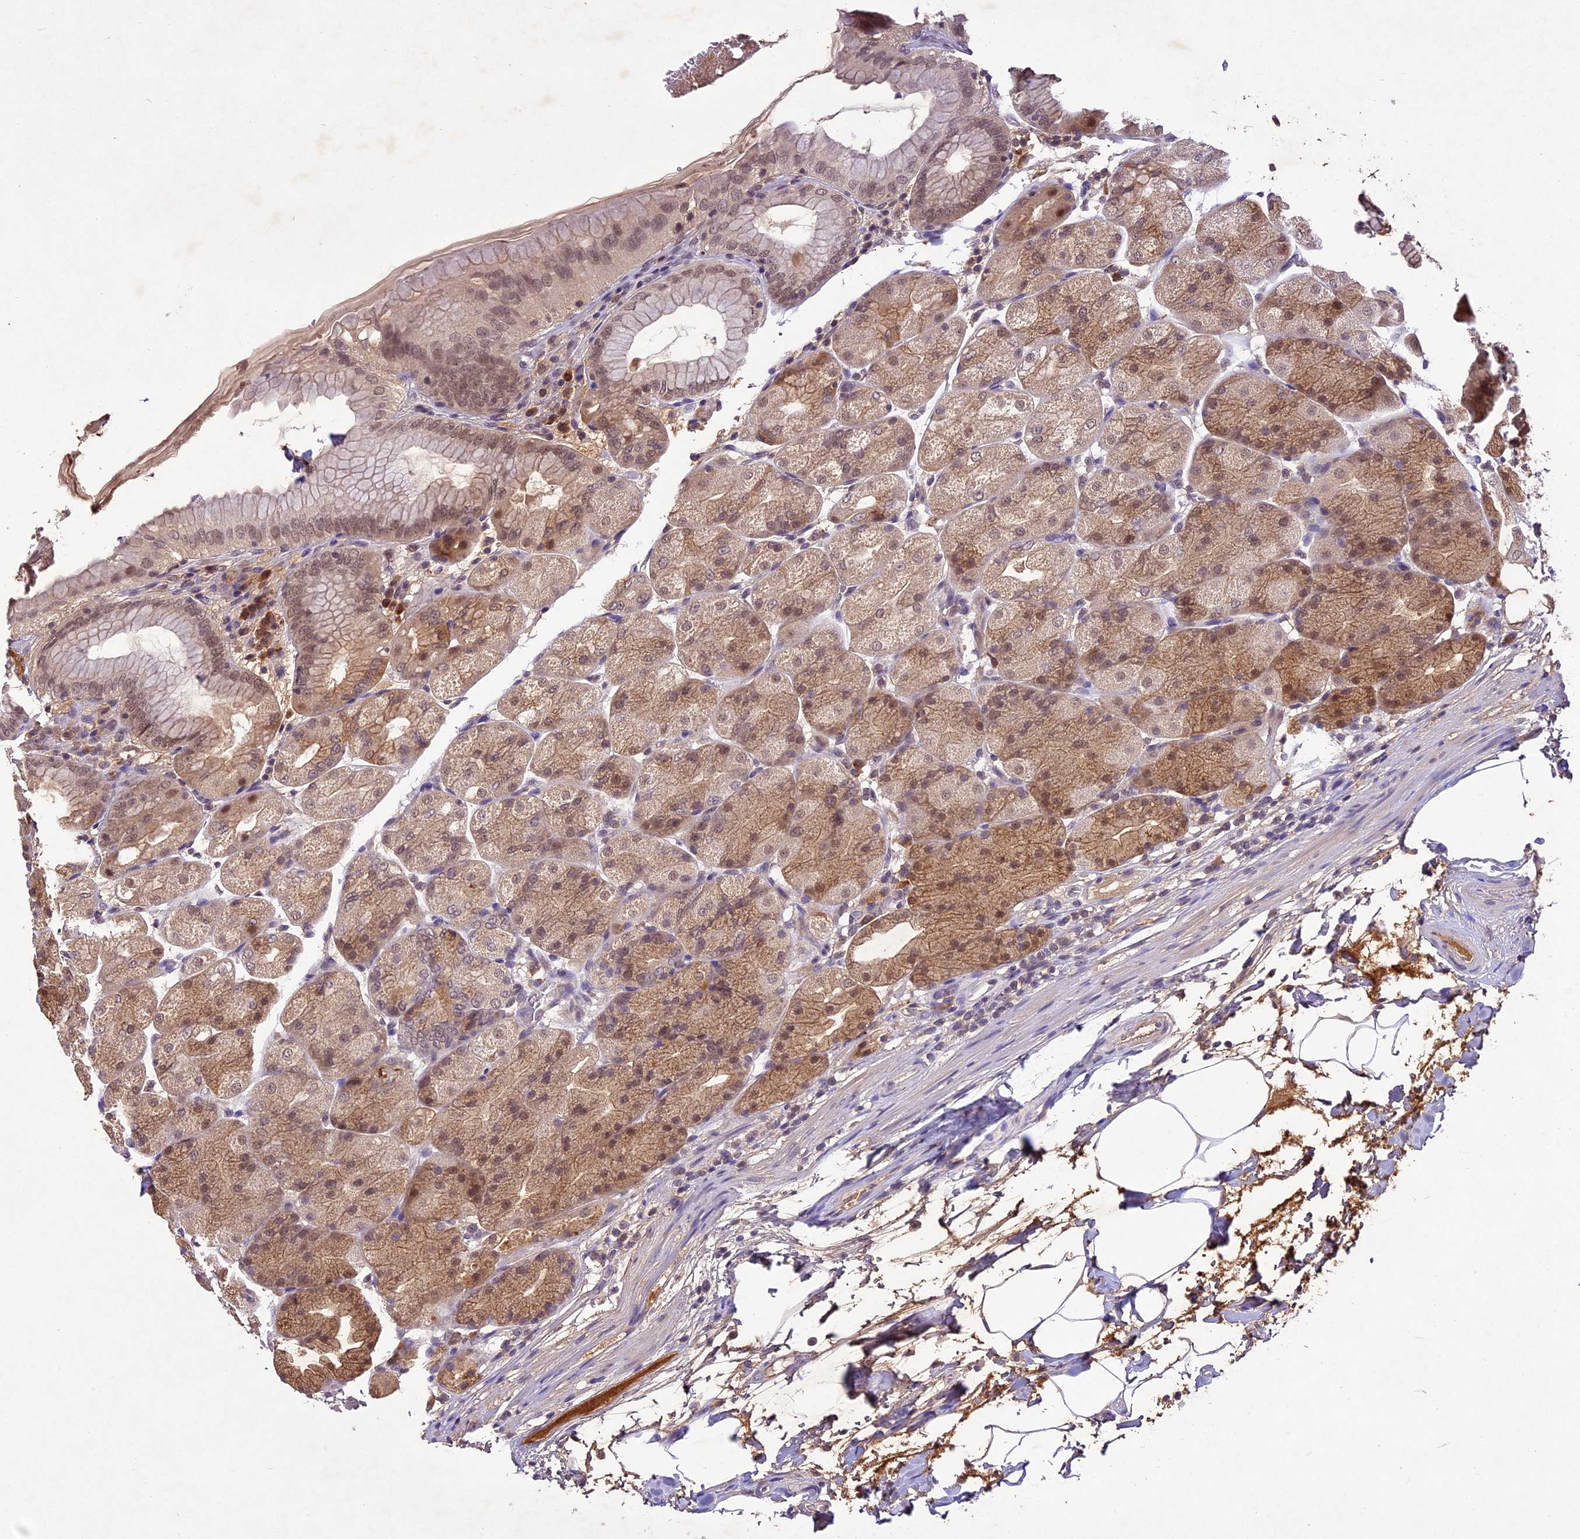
{"staining": {"intensity": "moderate", "quantity": ">75%", "location": "cytoplasmic/membranous,nuclear"}, "tissue": "stomach", "cell_type": "Glandular cells", "image_type": "normal", "snomed": [{"axis": "morphology", "description": "Normal tissue, NOS"}, {"axis": "topography", "description": "Stomach, upper"}, {"axis": "topography", "description": "Stomach, lower"}], "caption": "Approximately >75% of glandular cells in unremarkable human stomach demonstrate moderate cytoplasmic/membranous,nuclear protein staining as visualized by brown immunohistochemical staining.", "gene": "ATP10A", "patient": {"sex": "male", "age": 62}}